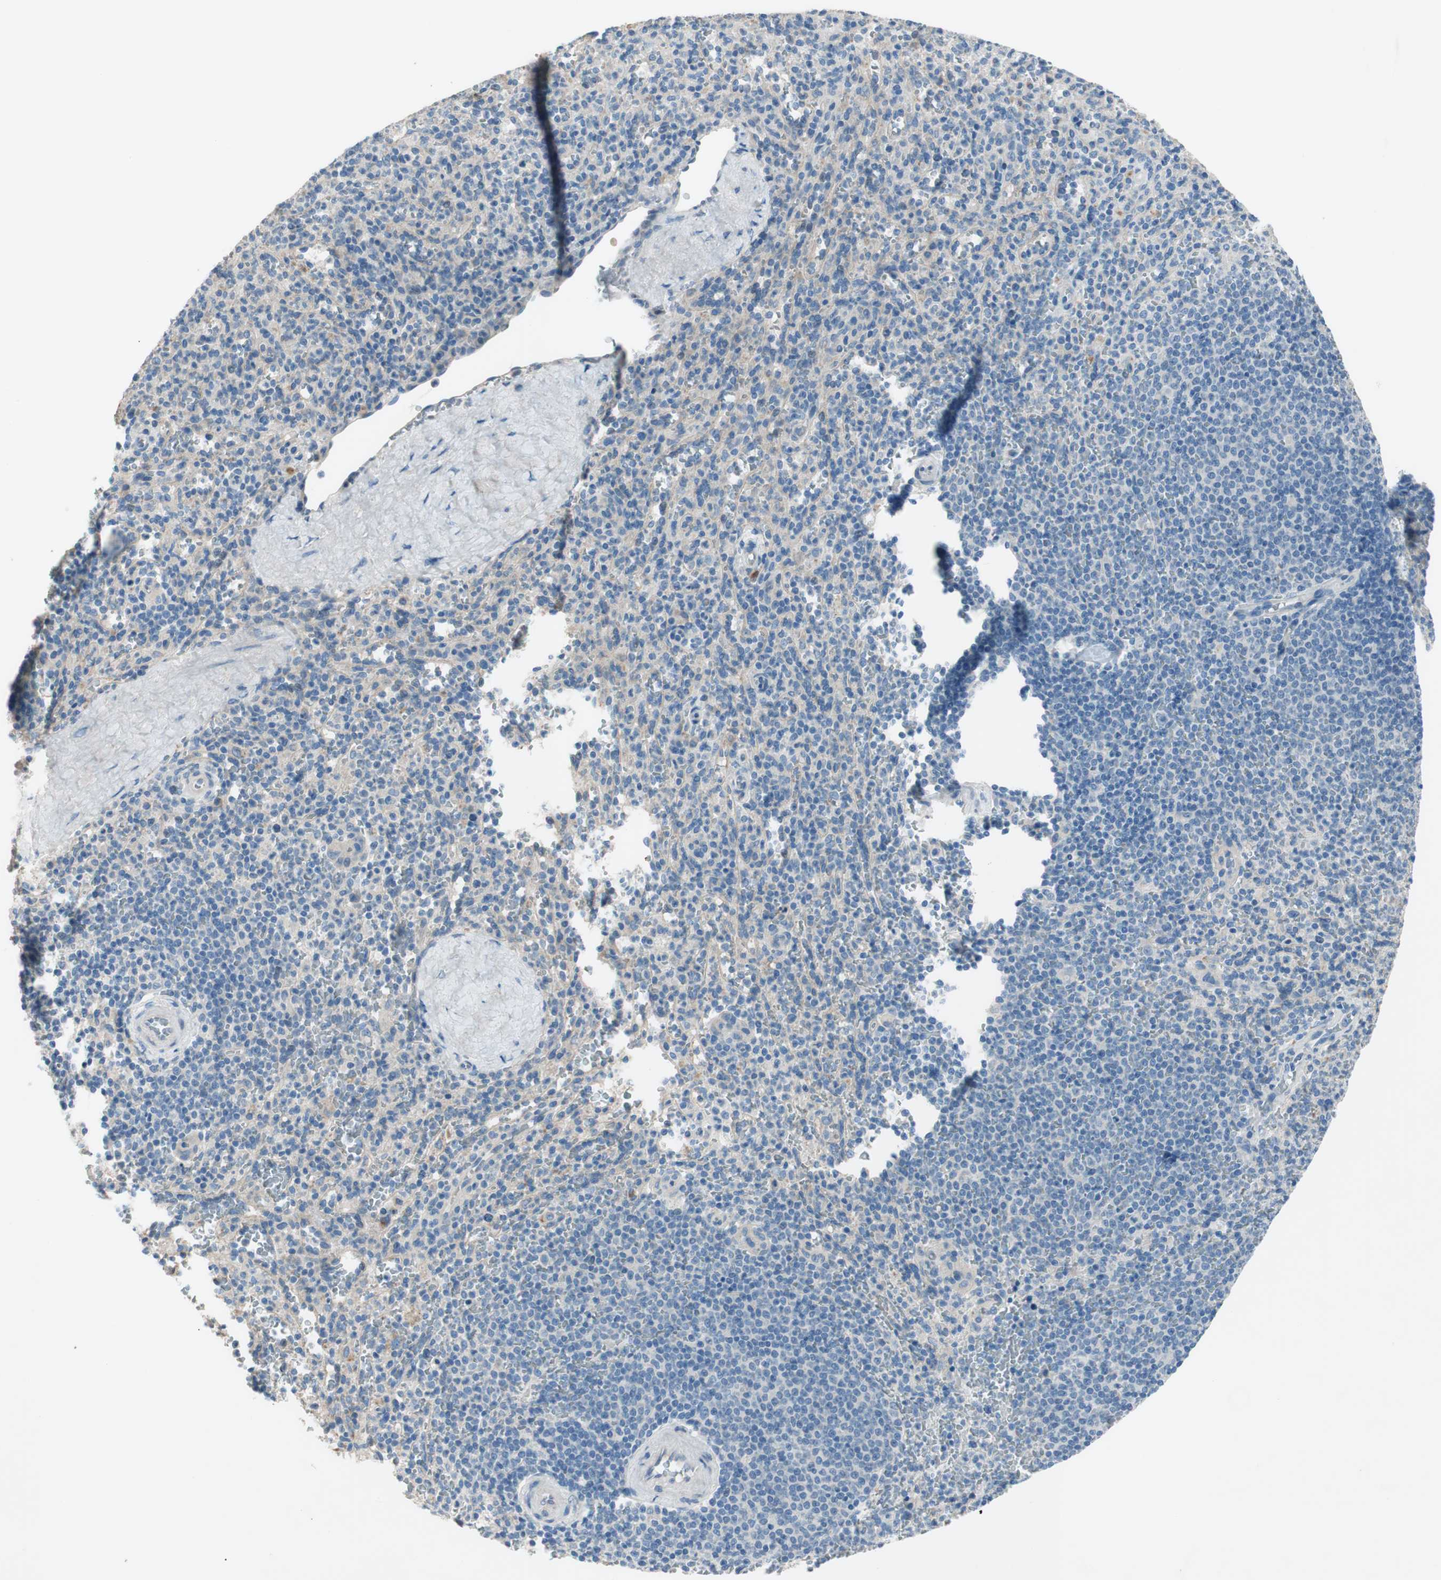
{"staining": {"intensity": "negative", "quantity": "none", "location": "none"}, "tissue": "spleen", "cell_type": "Cells in red pulp", "image_type": "normal", "snomed": [{"axis": "morphology", "description": "Normal tissue, NOS"}, {"axis": "topography", "description": "Spleen"}], "caption": "This is an immunohistochemistry (IHC) photomicrograph of unremarkable spleen. There is no staining in cells in red pulp.", "gene": "PRRG4", "patient": {"sex": "male", "age": 36}}